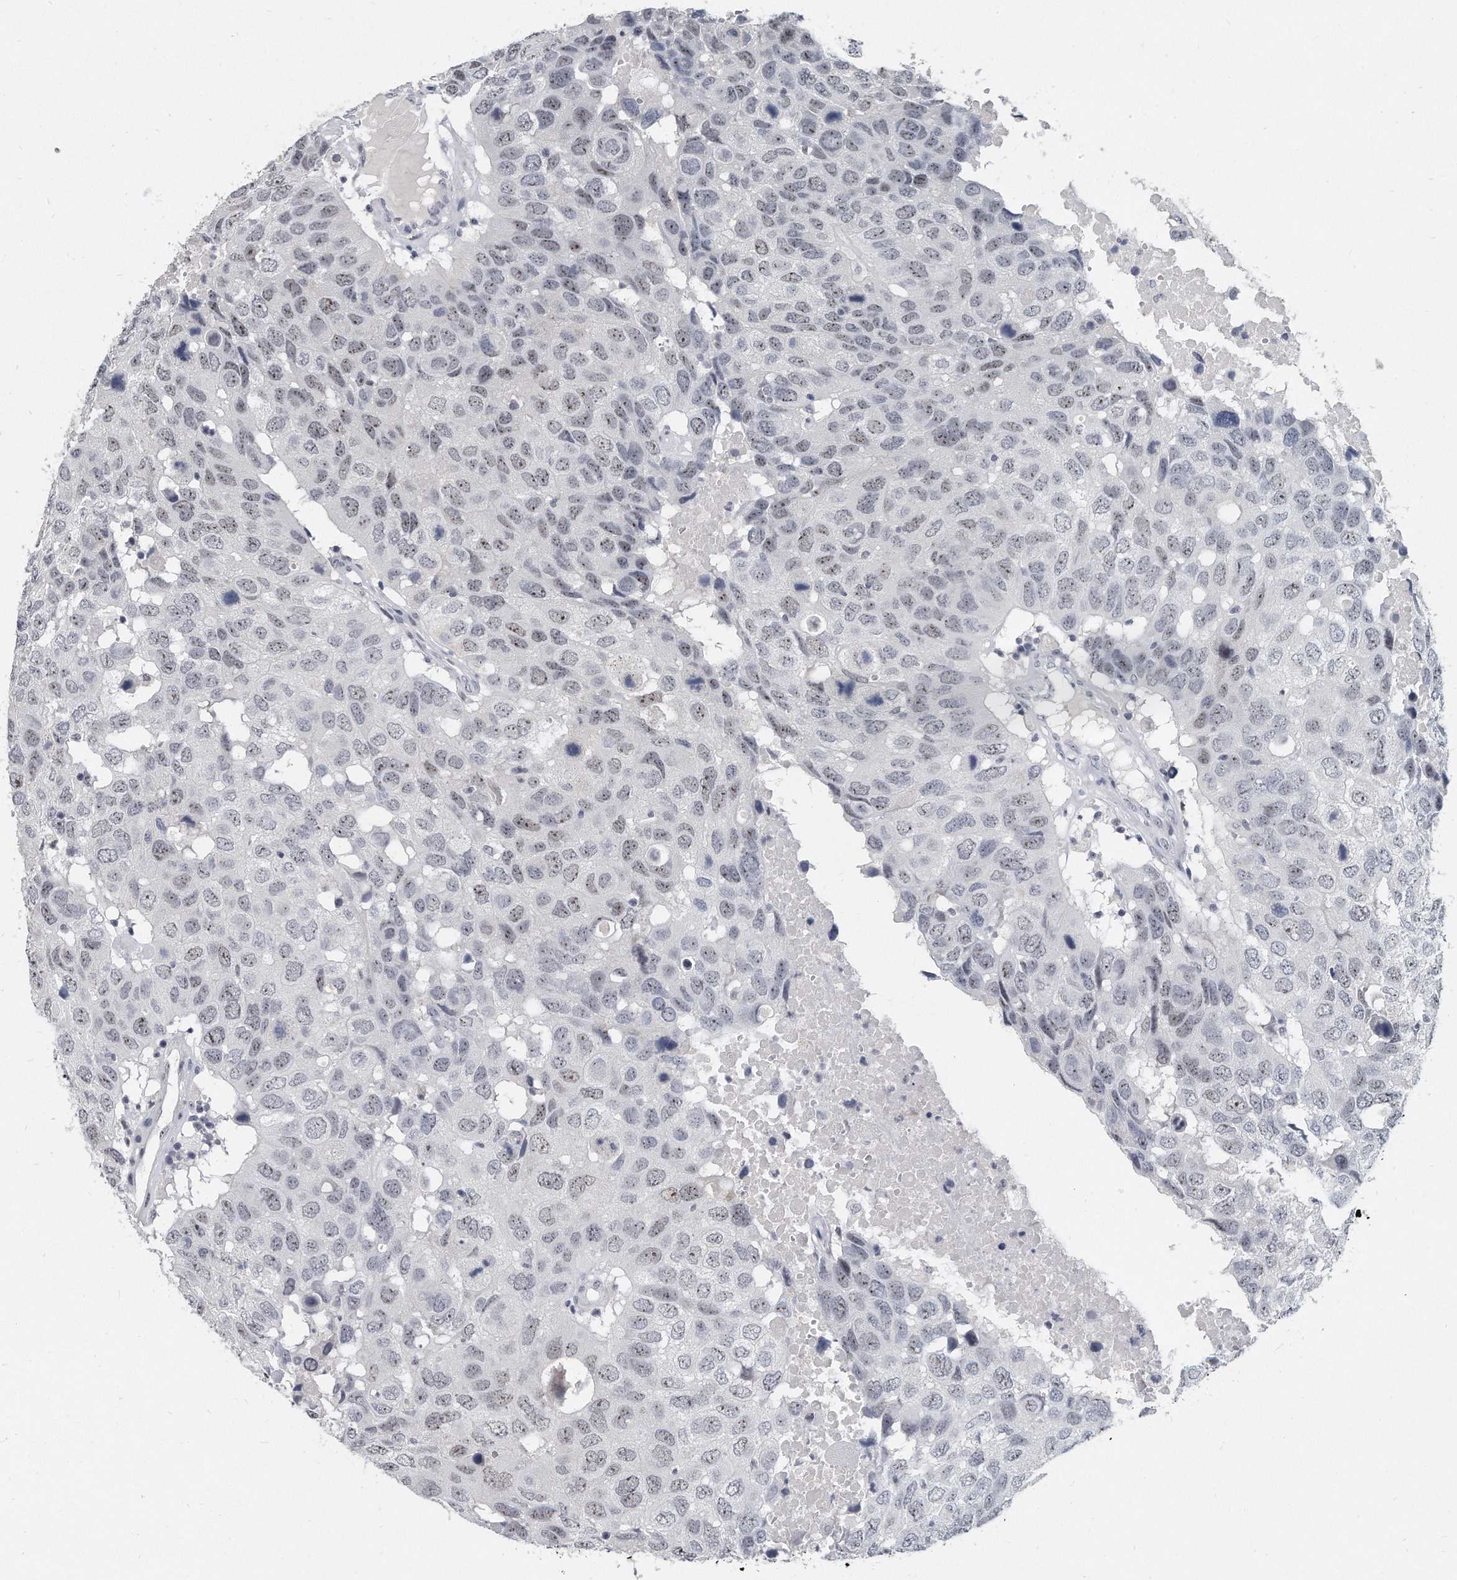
{"staining": {"intensity": "weak", "quantity": ">75%", "location": "nuclear"}, "tissue": "head and neck cancer", "cell_type": "Tumor cells", "image_type": "cancer", "snomed": [{"axis": "morphology", "description": "Squamous cell carcinoma, NOS"}, {"axis": "topography", "description": "Head-Neck"}], "caption": "A high-resolution photomicrograph shows immunohistochemistry (IHC) staining of head and neck squamous cell carcinoma, which displays weak nuclear staining in about >75% of tumor cells.", "gene": "TFCP2L1", "patient": {"sex": "male", "age": 66}}